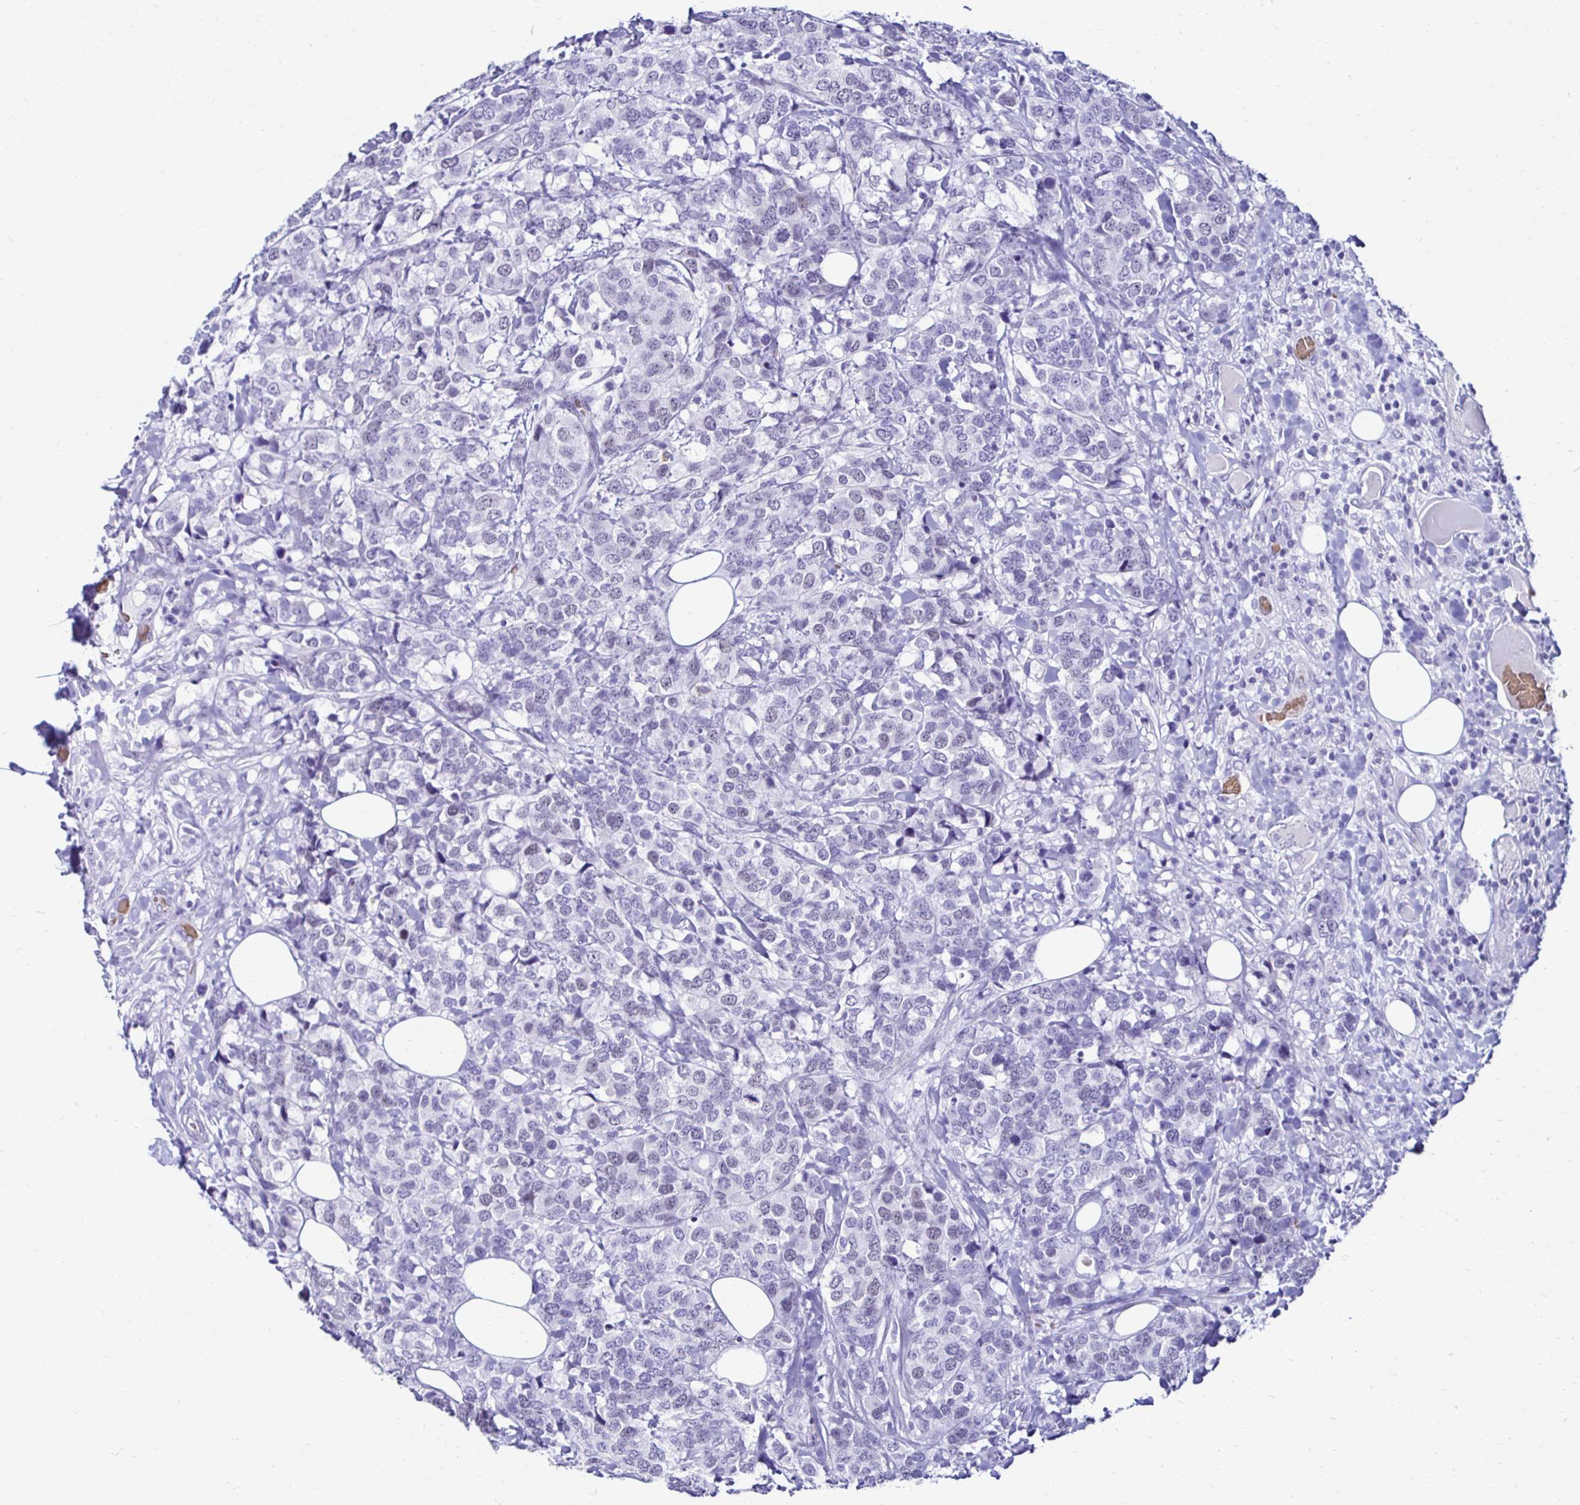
{"staining": {"intensity": "negative", "quantity": "none", "location": "none"}, "tissue": "breast cancer", "cell_type": "Tumor cells", "image_type": "cancer", "snomed": [{"axis": "morphology", "description": "Lobular carcinoma"}, {"axis": "topography", "description": "Breast"}], "caption": "Immunohistochemistry of human breast lobular carcinoma exhibits no expression in tumor cells.", "gene": "RHBDL3", "patient": {"sex": "female", "age": 59}}